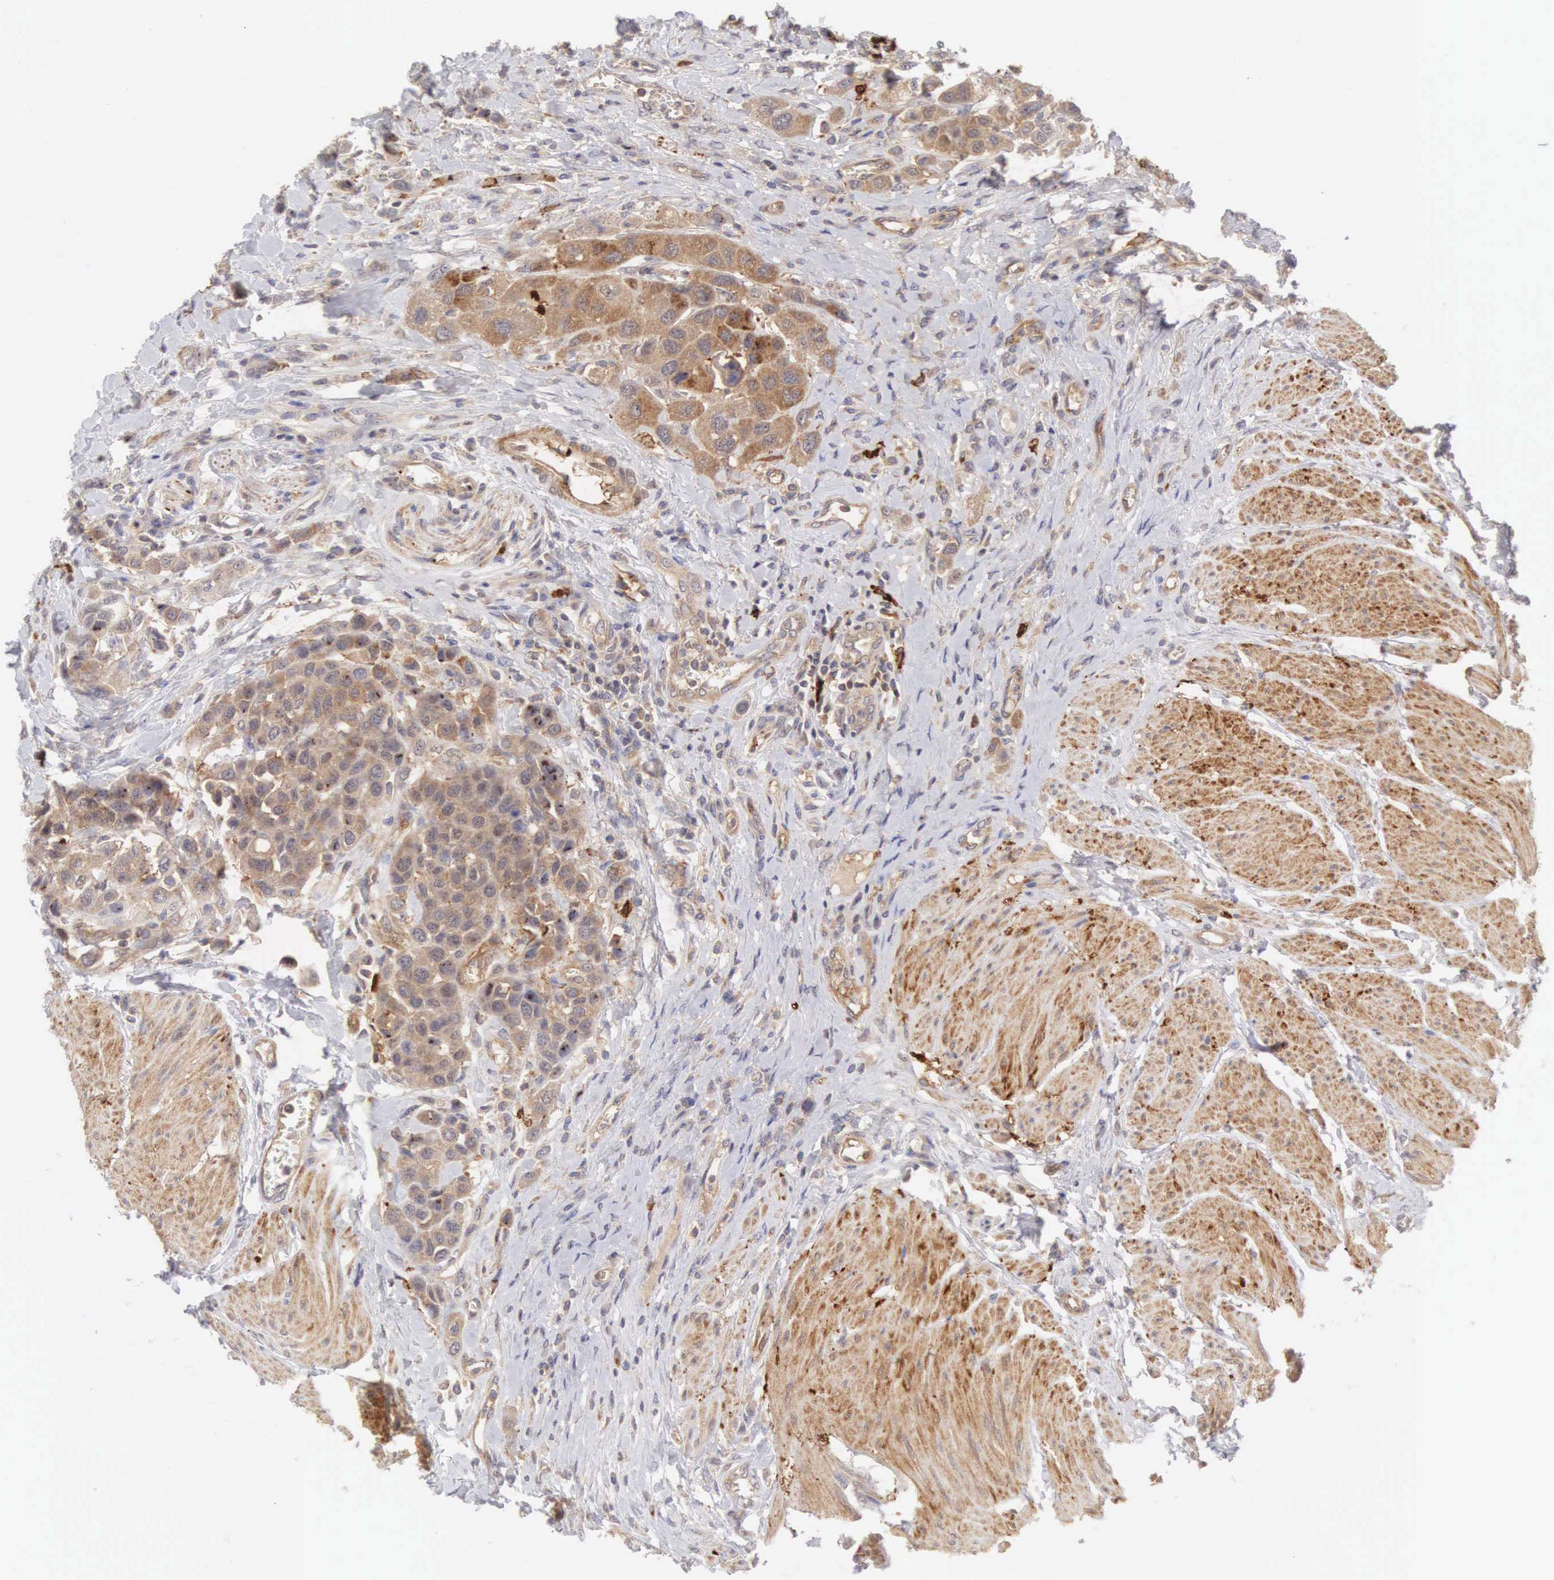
{"staining": {"intensity": "moderate", "quantity": ">75%", "location": "cytoplasmic/membranous"}, "tissue": "urothelial cancer", "cell_type": "Tumor cells", "image_type": "cancer", "snomed": [{"axis": "morphology", "description": "Urothelial carcinoma, High grade"}, {"axis": "topography", "description": "Urinary bladder"}], "caption": "Immunohistochemical staining of human urothelial cancer exhibits moderate cytoplasmic/membranous protein staining in approximately >75% of tumor cells.", "gene": "CD1A", "patient": {"sex": "male", "age": 50}}